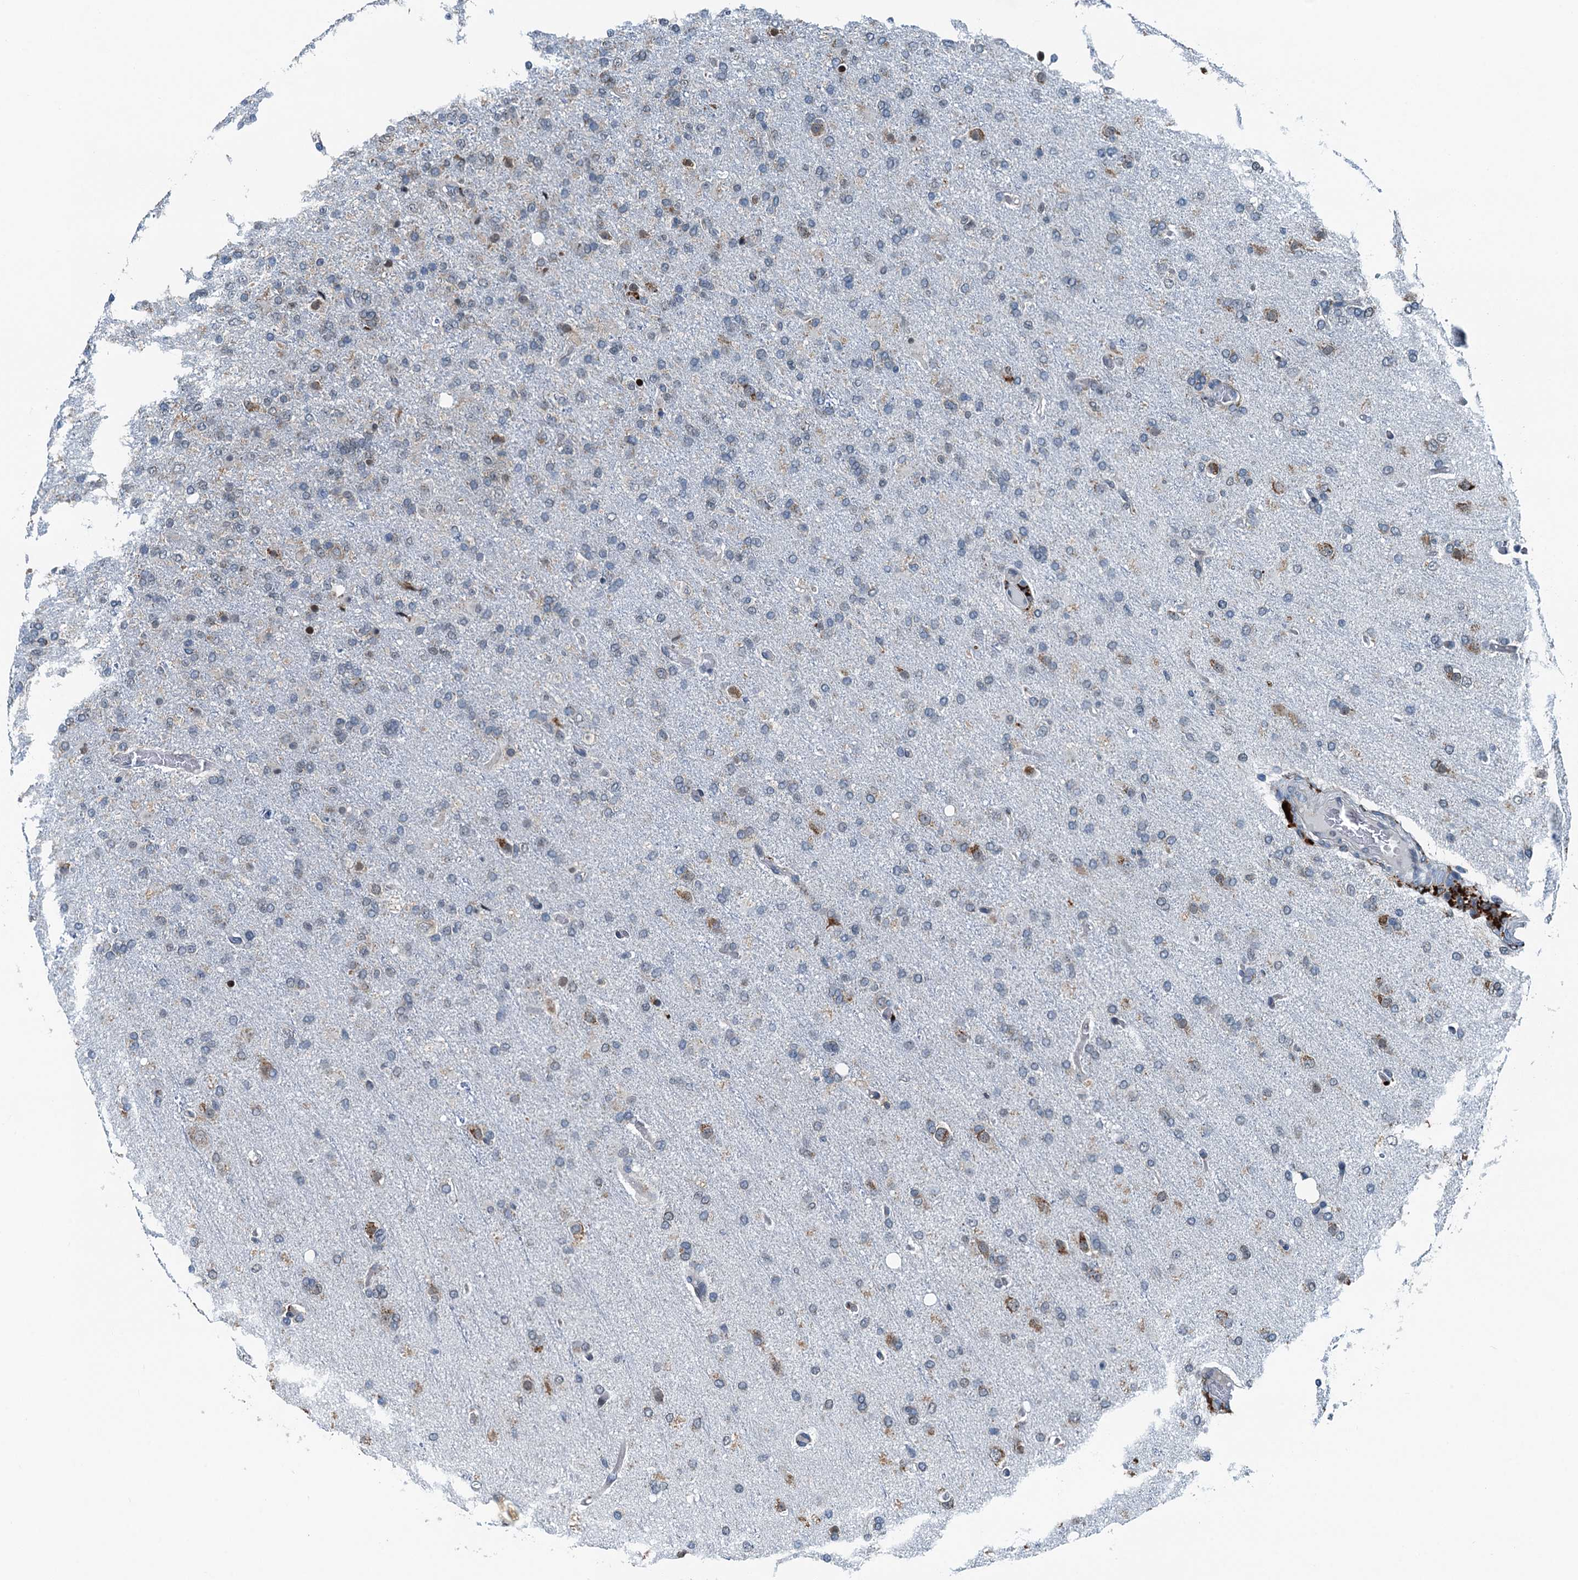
{"staining": {"intensity": "negative", "quantity": "none", "location": "none"}, "tissue": "glioma", "cell_type": "Tumor cells", "image_type": "cancer", "snomed": [{"axis": "morphology", "description": "Glioma, malignant, High grade"}, {"axis": "topography", "description": "Brain"}], "caption": "Photomicrograph shows no protein expression in tumor cells of malignant glioma (high-grade) tissue.", "gene": "TAMALIN", "patient": {"sex": "female", "age": 74}}